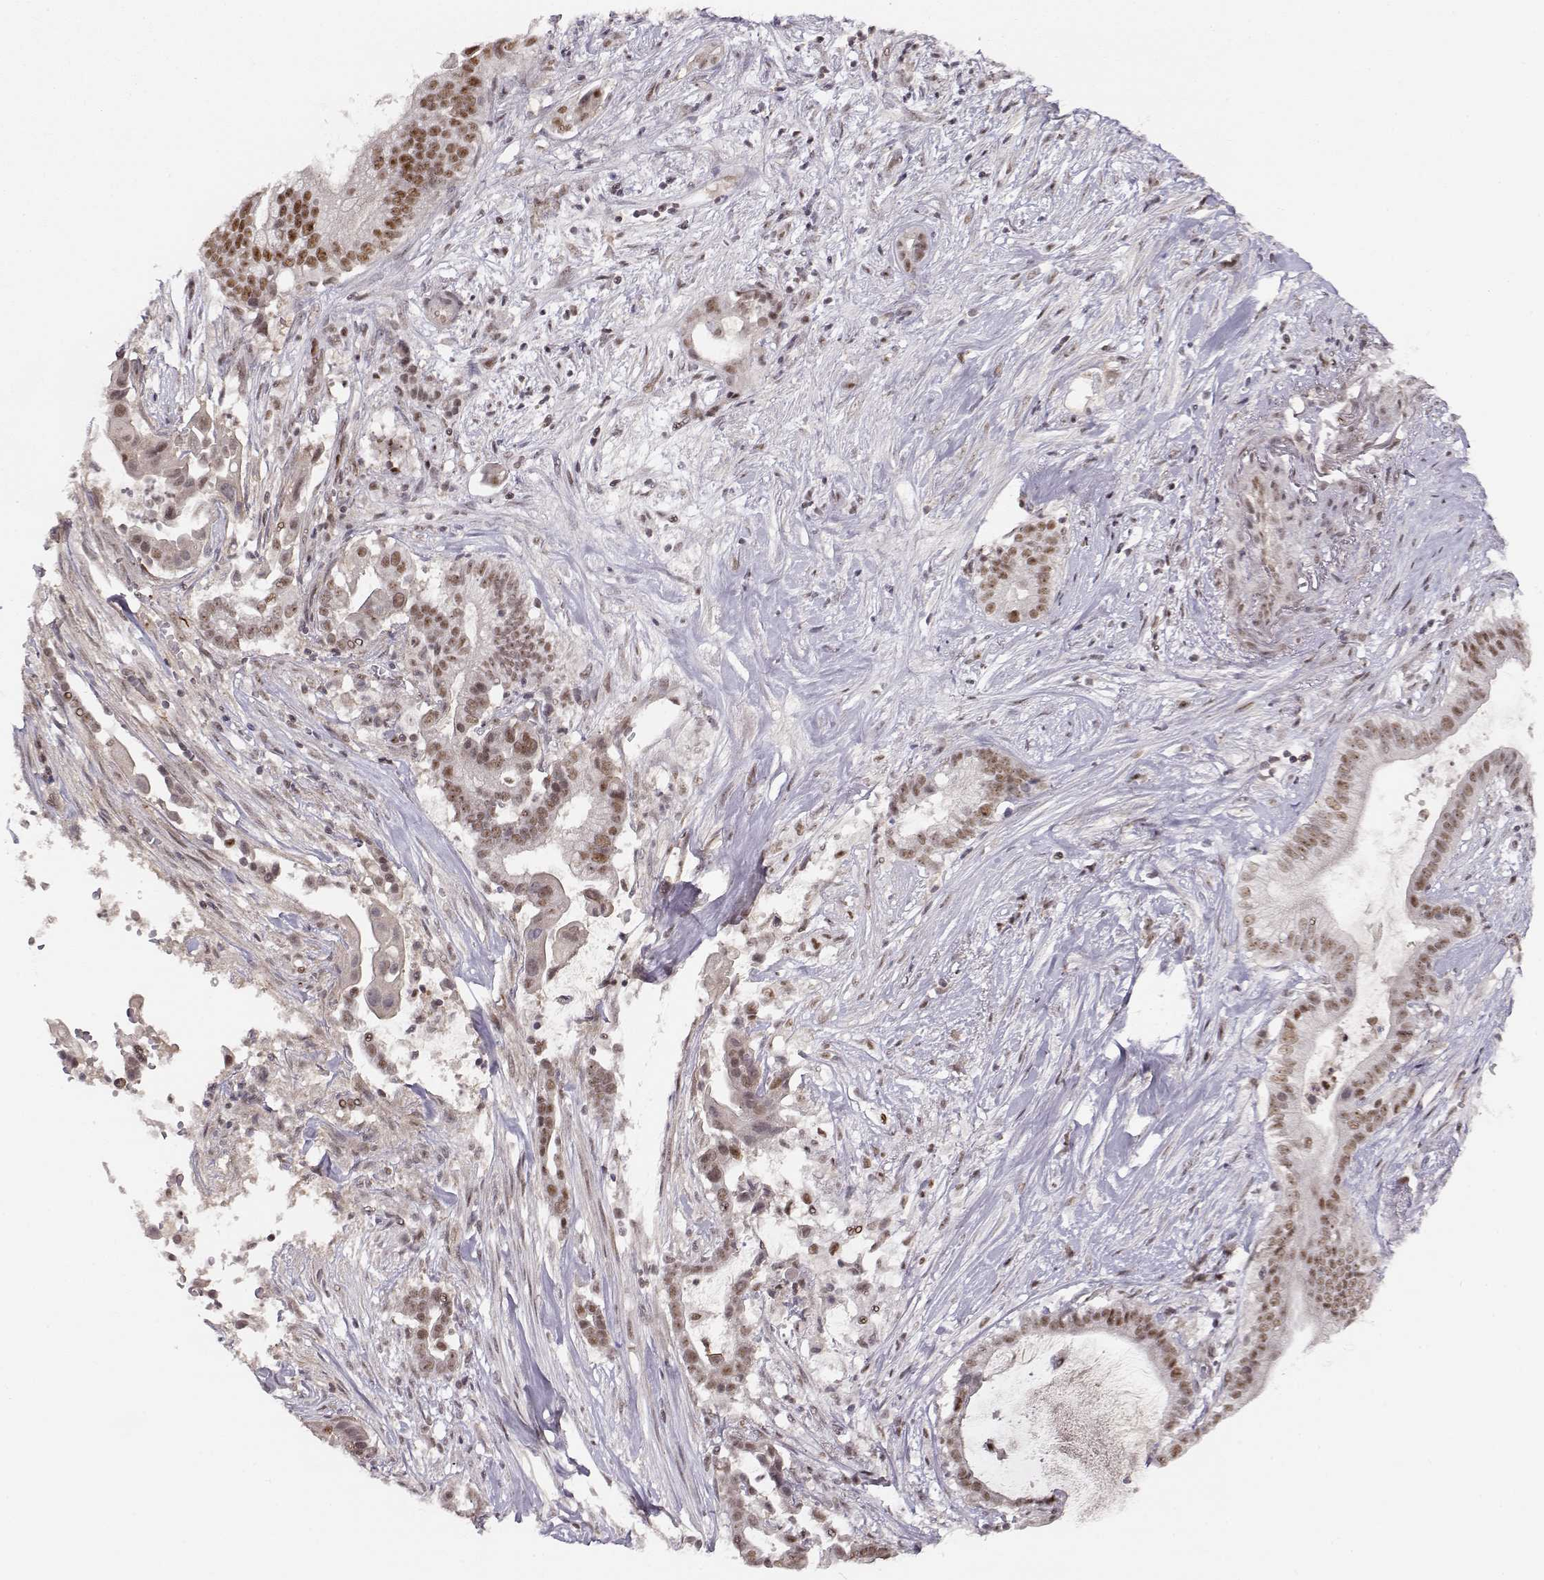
{"staining": {"intensity": "moderate", "quantity": ">75%", "location": "nuclear"}, "tissue": "pancreatic cancer", "cell_type": "Tumor cells", "image_type": "cancer", "snomed": [{"axis": "morphology", "description": "Adenocarcinoma, NOS"}, {"axis": "topography", "description": "Pancreas"}], "caption": "Pancreatic cancer (adenocarcinoma) stained with IHC shows moderate nuclear staining in approximately >75% of tumor cells.", "gene": "CIR1", "patient": {"sex": "male", "age": 61}}